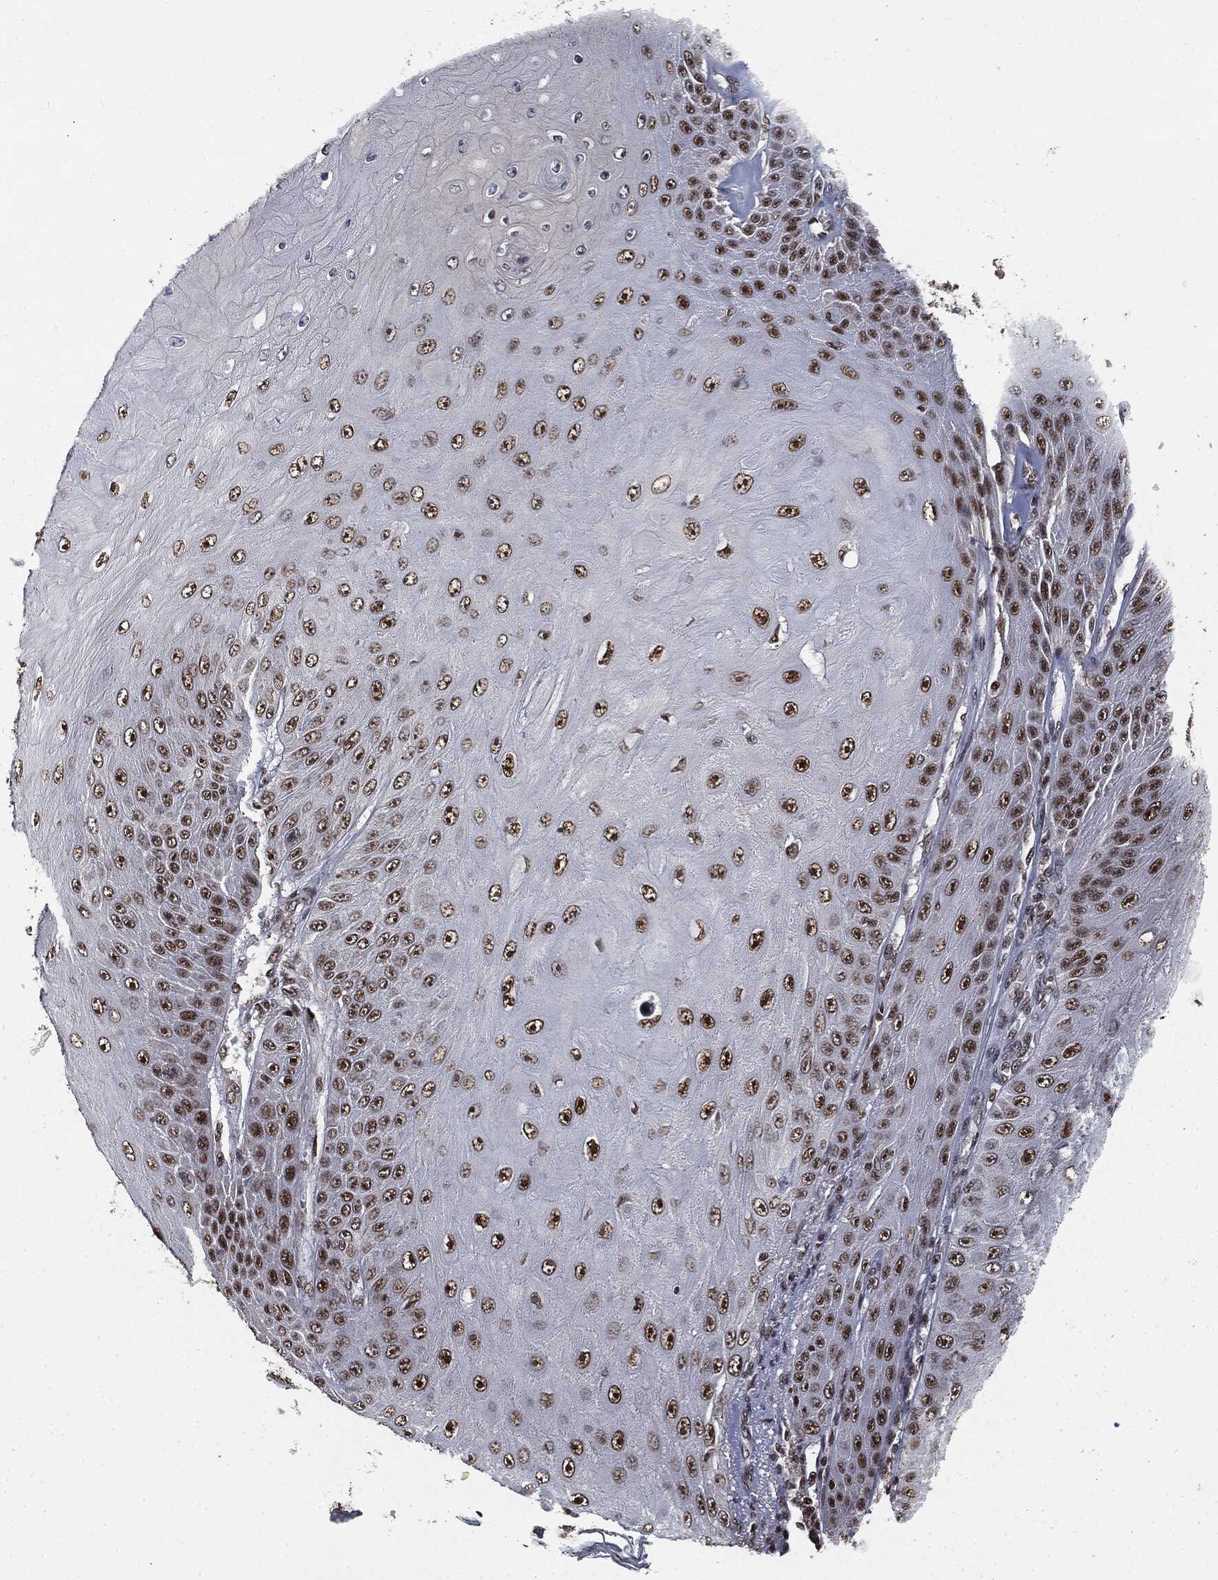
{"staining": {"intensity": "strong", "quantity": "25%-75%", "location": "nuclear"}, "tissue": "skin cancer", "cell_type": "Tumor cells", "image_type": "cancer", "snomed": [{"axis": "morphology", "description": "Squamous cell carcinoma, NOS"}, {"axis": "topography", "description": "Skin"}], "caption": "Skin squamous cell carcinoma stained with a brown dye shows strong nuclear positive staining in approximately 25%-75% of tumor cells.", "gene": "DPH2", "patient": {"sex": "male", "age": 62}}